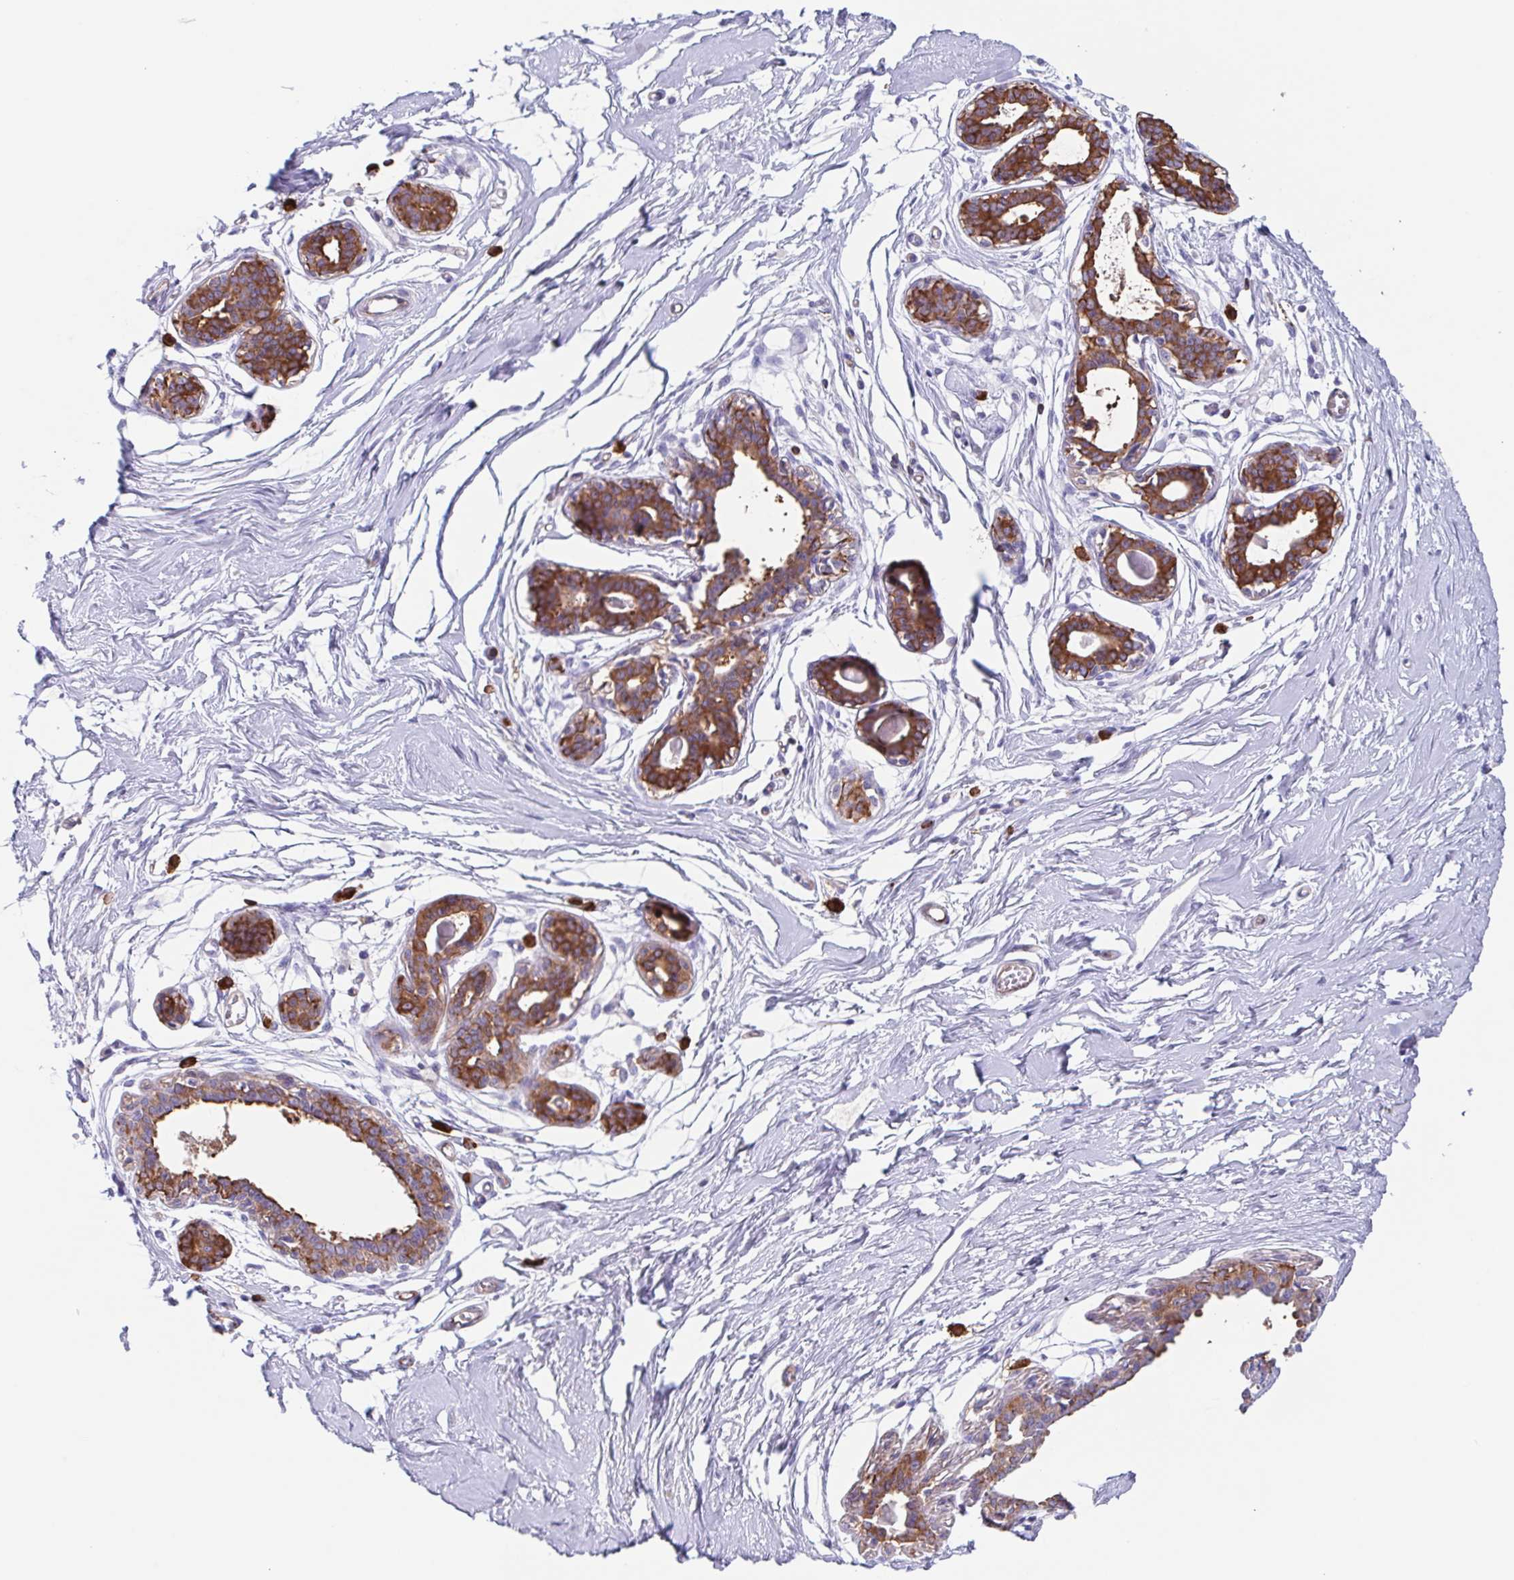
{"staining": {"intensity": "negative", "quantity": "none", "location": "none"}, "tissue": "breast", "cell_type": "Adipocytes", "image_type": "normal", "snomed": [{"axis": "morphology", "description": "Normal tissue, NOS"}, {"axis": "topography", "description": "Breast"}], "caption": "This image is of normal breast stained with immunohistochemistry to label a protein in brown with the nuclei are counter-stained blue. There is no expression in adipocytes. Nuclei are stained in blue.", "gene": "TPD52", "patient": {"sex": "female", "age": 45}}